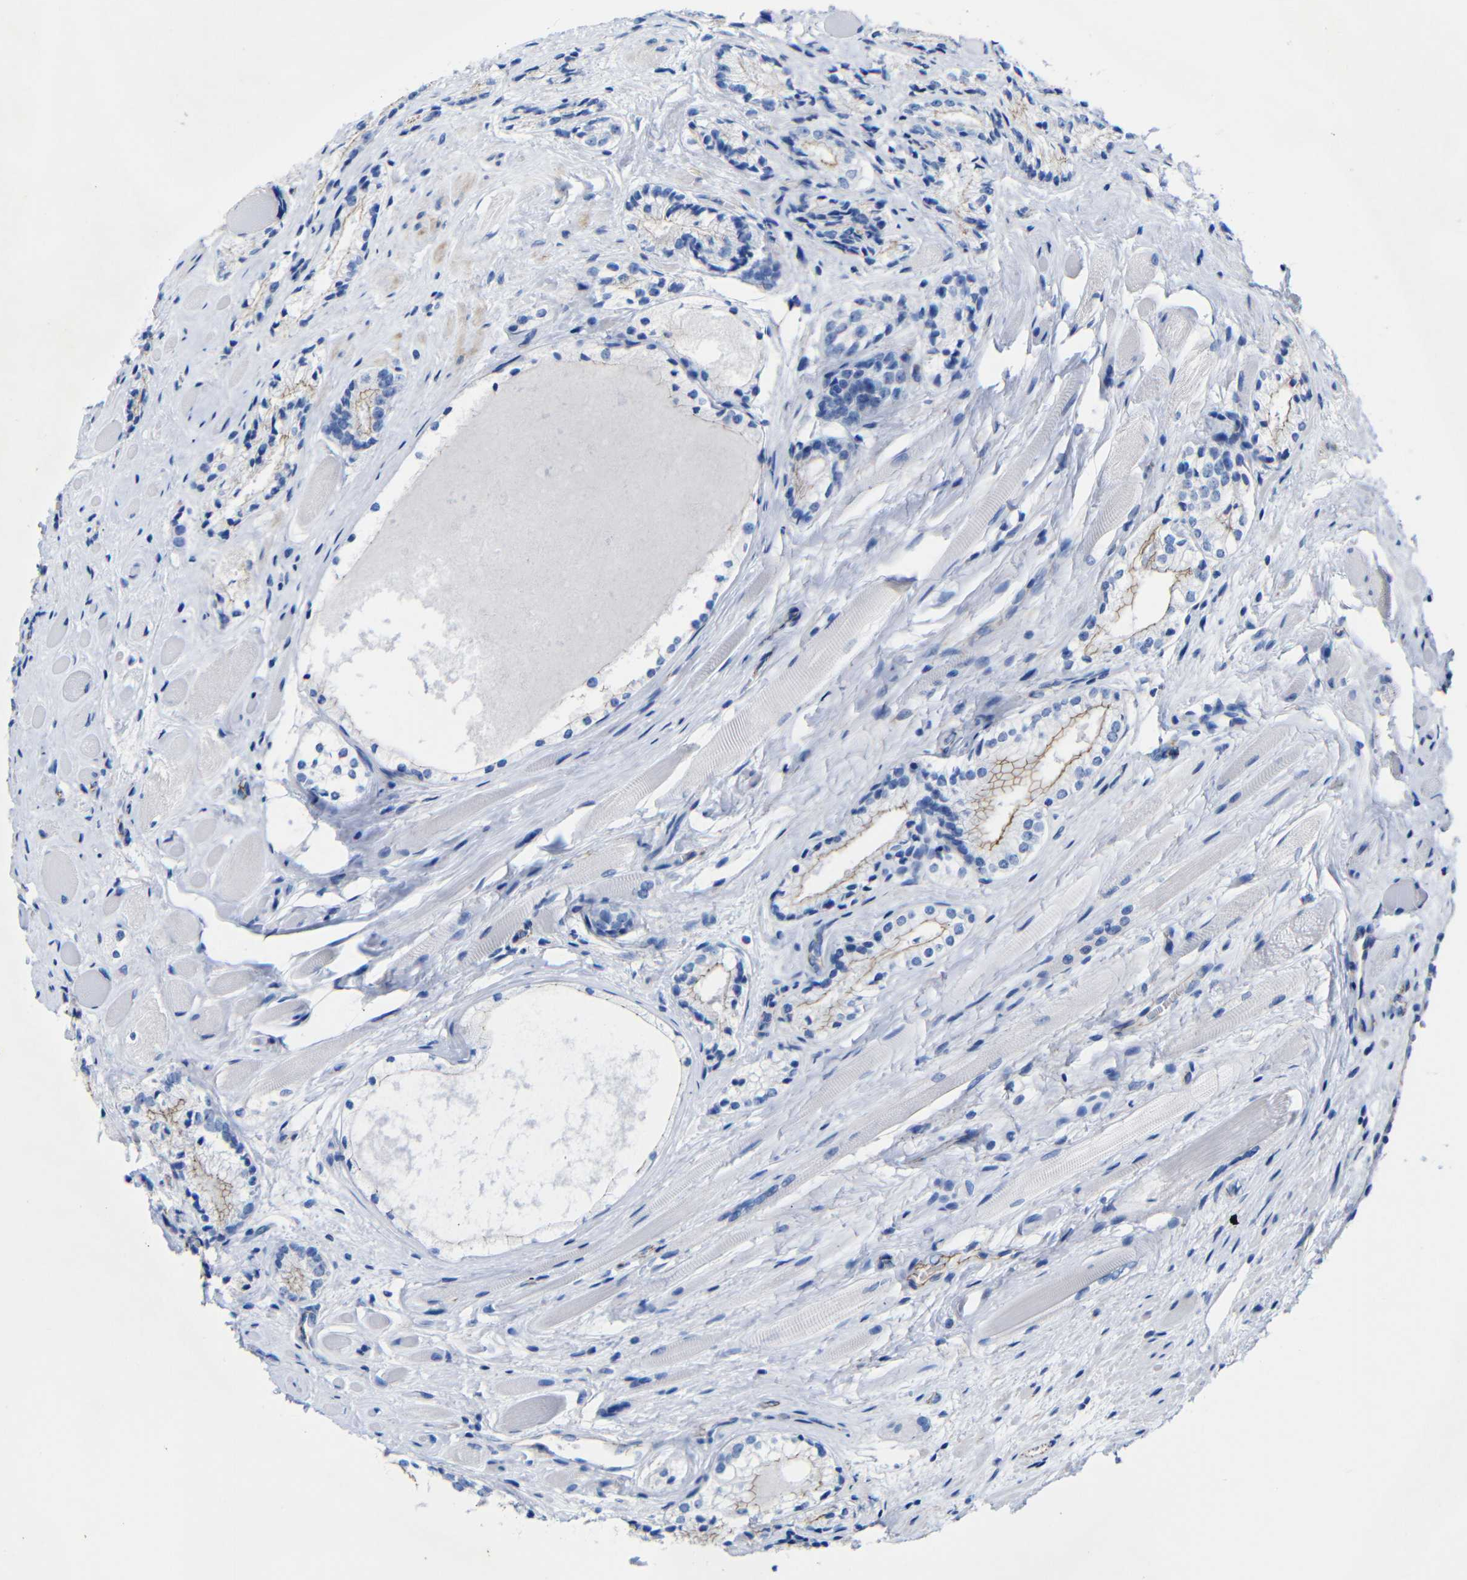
{"staining": {"intensity": "moderate", "quantity": "25%-75%", "location": "cytoplasmic/membranous"}, "tissue": "prostate cancer", "cell_type": "Tumor cells", "image_type": "cancer", "snomed": [{"axis": "morphology", "description": "Adenocarcinoma, Low grade"}, {"axis": "topography", "description": "Prostate"}], "caption": "Immunohistochemistry (DAB (3,3'-diaminobenzidine)) staining of prostate cancer (low-grade adenocarcinoma) exhibits moderate cytoplasmic/membranous protein positivity in about 25%-75% of tumor cells.", "gene": "CGNL1", "patient": {"sex": "male", "age": 60}}